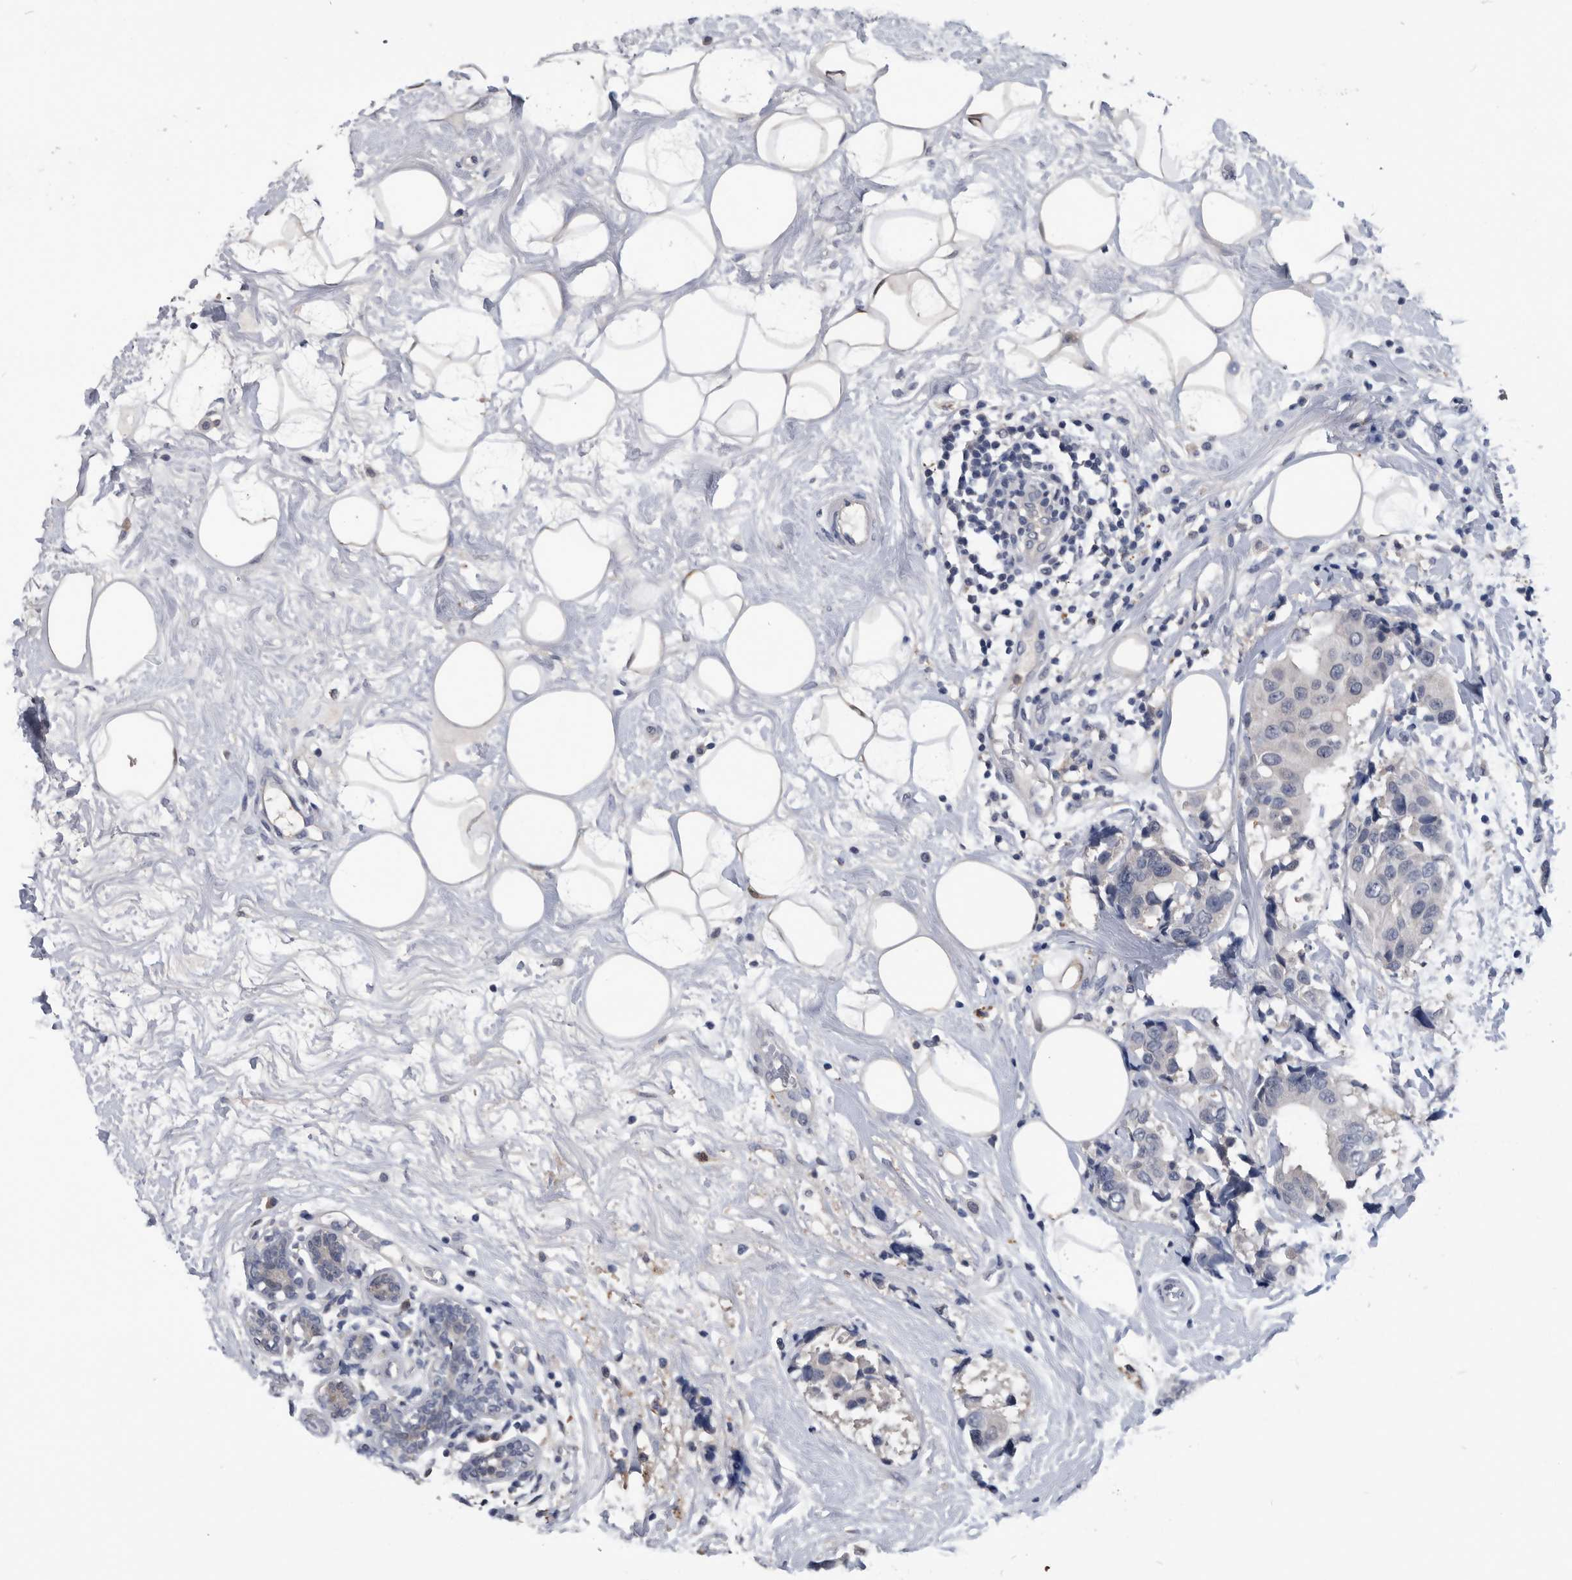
{"staining": {"intensity": "negative", "quantity": "none", "location": "none"}, "tissue": "breast cancer", "cell_type": "Tumor cells", "image_type": "cancer", "snomed": [{"axis": "morphology", "description": "Normal tissue, NOS"}, {"axis": "morphology", "description": "Duct carcinoma"}, {"axis": "topography", "description": "Breast"}], "caption": "An immunohistochemistry photomicrograph of breast cancer is shown. There is no staining in tumor cells of breast cancer. The staining was performed using DAB (3,3'-diaminobenzidine) to visualize the protein expression in brown, while the nuclei were stained in blue with hematoxylin (Magnification: 20x).", "gene": "PDXK", "patient": {"sex": "female", "age": 39}}